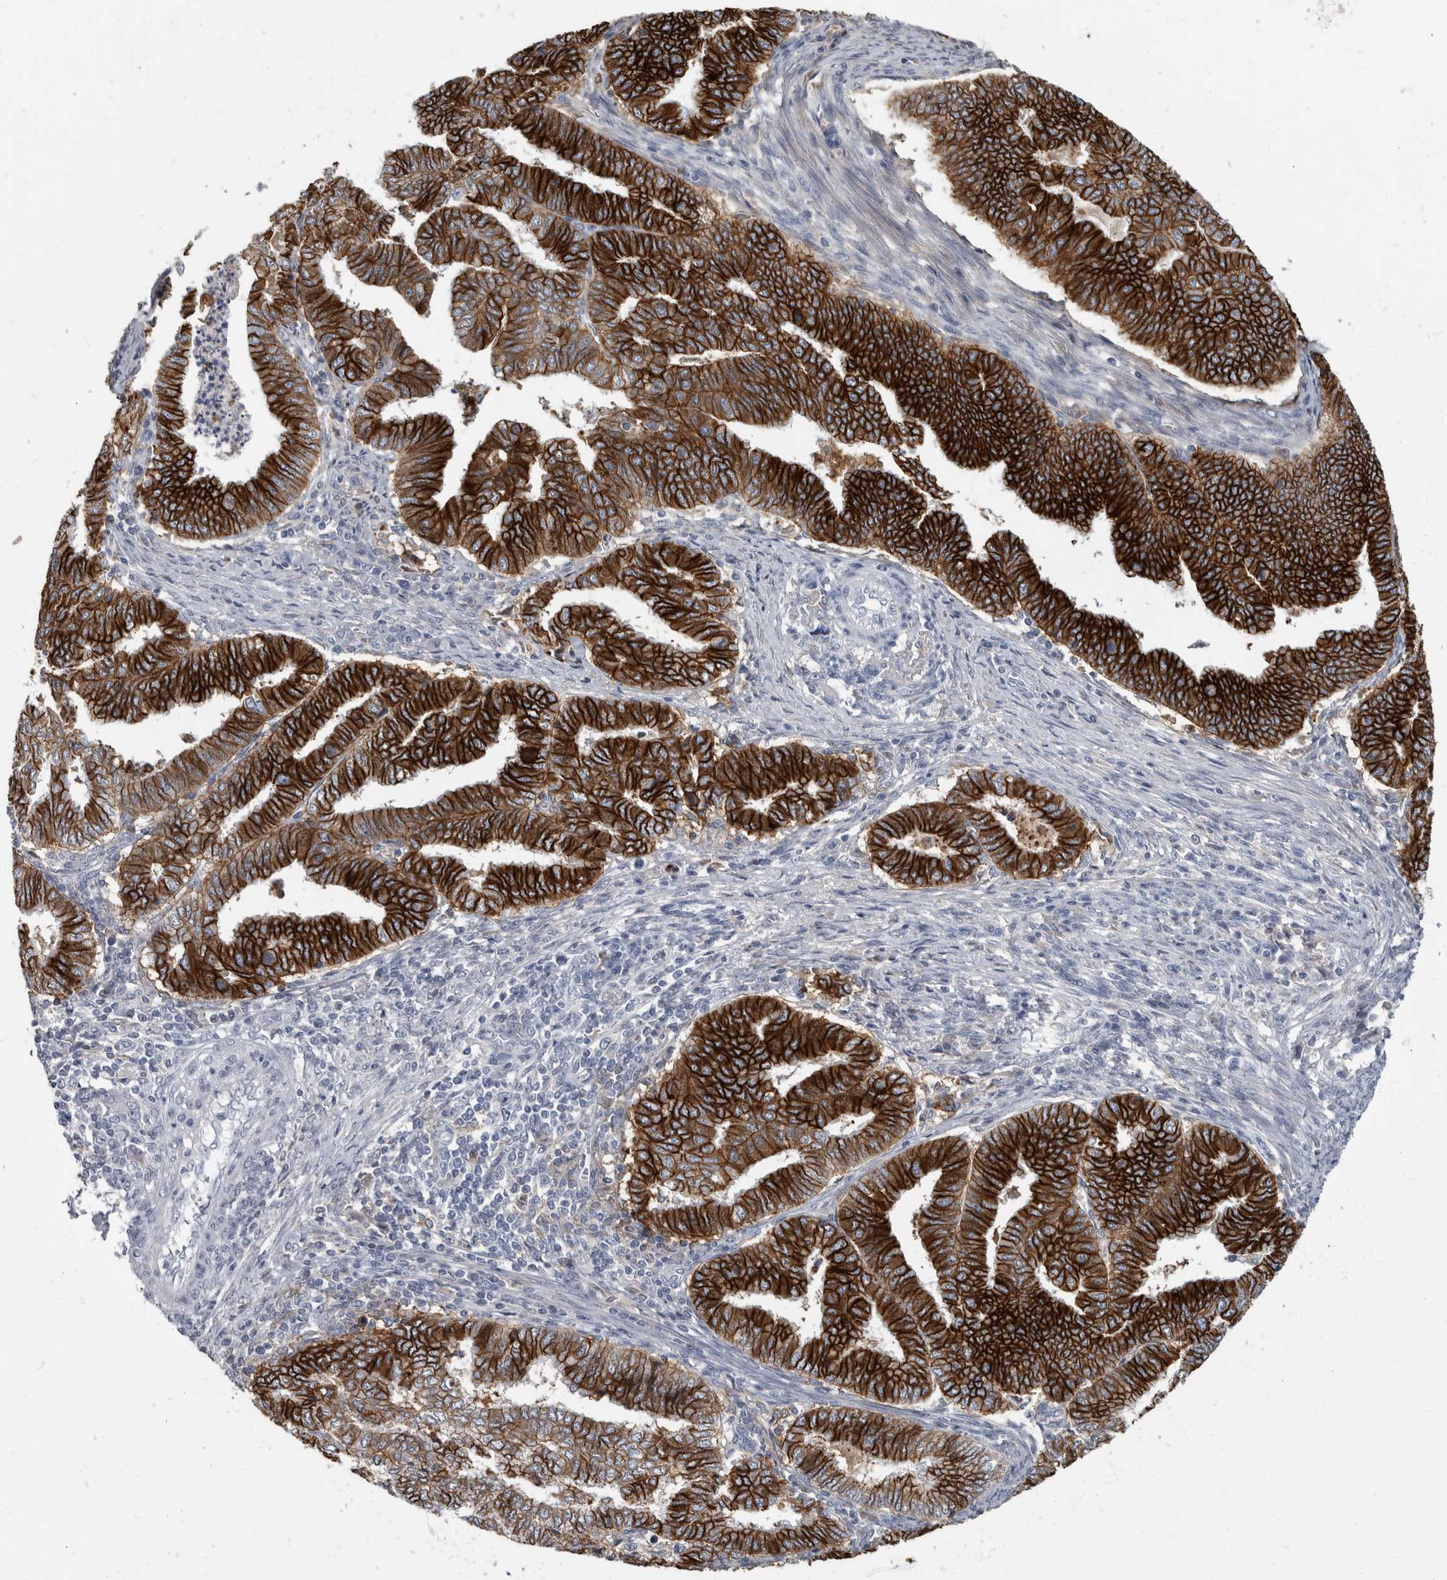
{"staining": {"intensity": "strong", "quantity": ">75%", "location": "cytoplasmic/membranous"}, "tissue": "endometrial cancer", "cell_type": "Tumor cells", "image_type": "cancer", "snomed": [{"axis": "morphology", "description": "Polyp, NOS"}, {"axis": "morphology", "description": "Adenocarcinoma, NOS"}, {"axis": "morphology", "description": "Adenoma, NOS"}, {"axis": "topography", "description": "Endometrium"}], "caption": "DAB immunohistochemical staining of endometrial cancer (adenoma) exhibits strong cytoplasmic/membranous protein expression in about >75% of tumor cells.", "gene": "DSG2", "patient": {"sex": "female", "age": 79}}